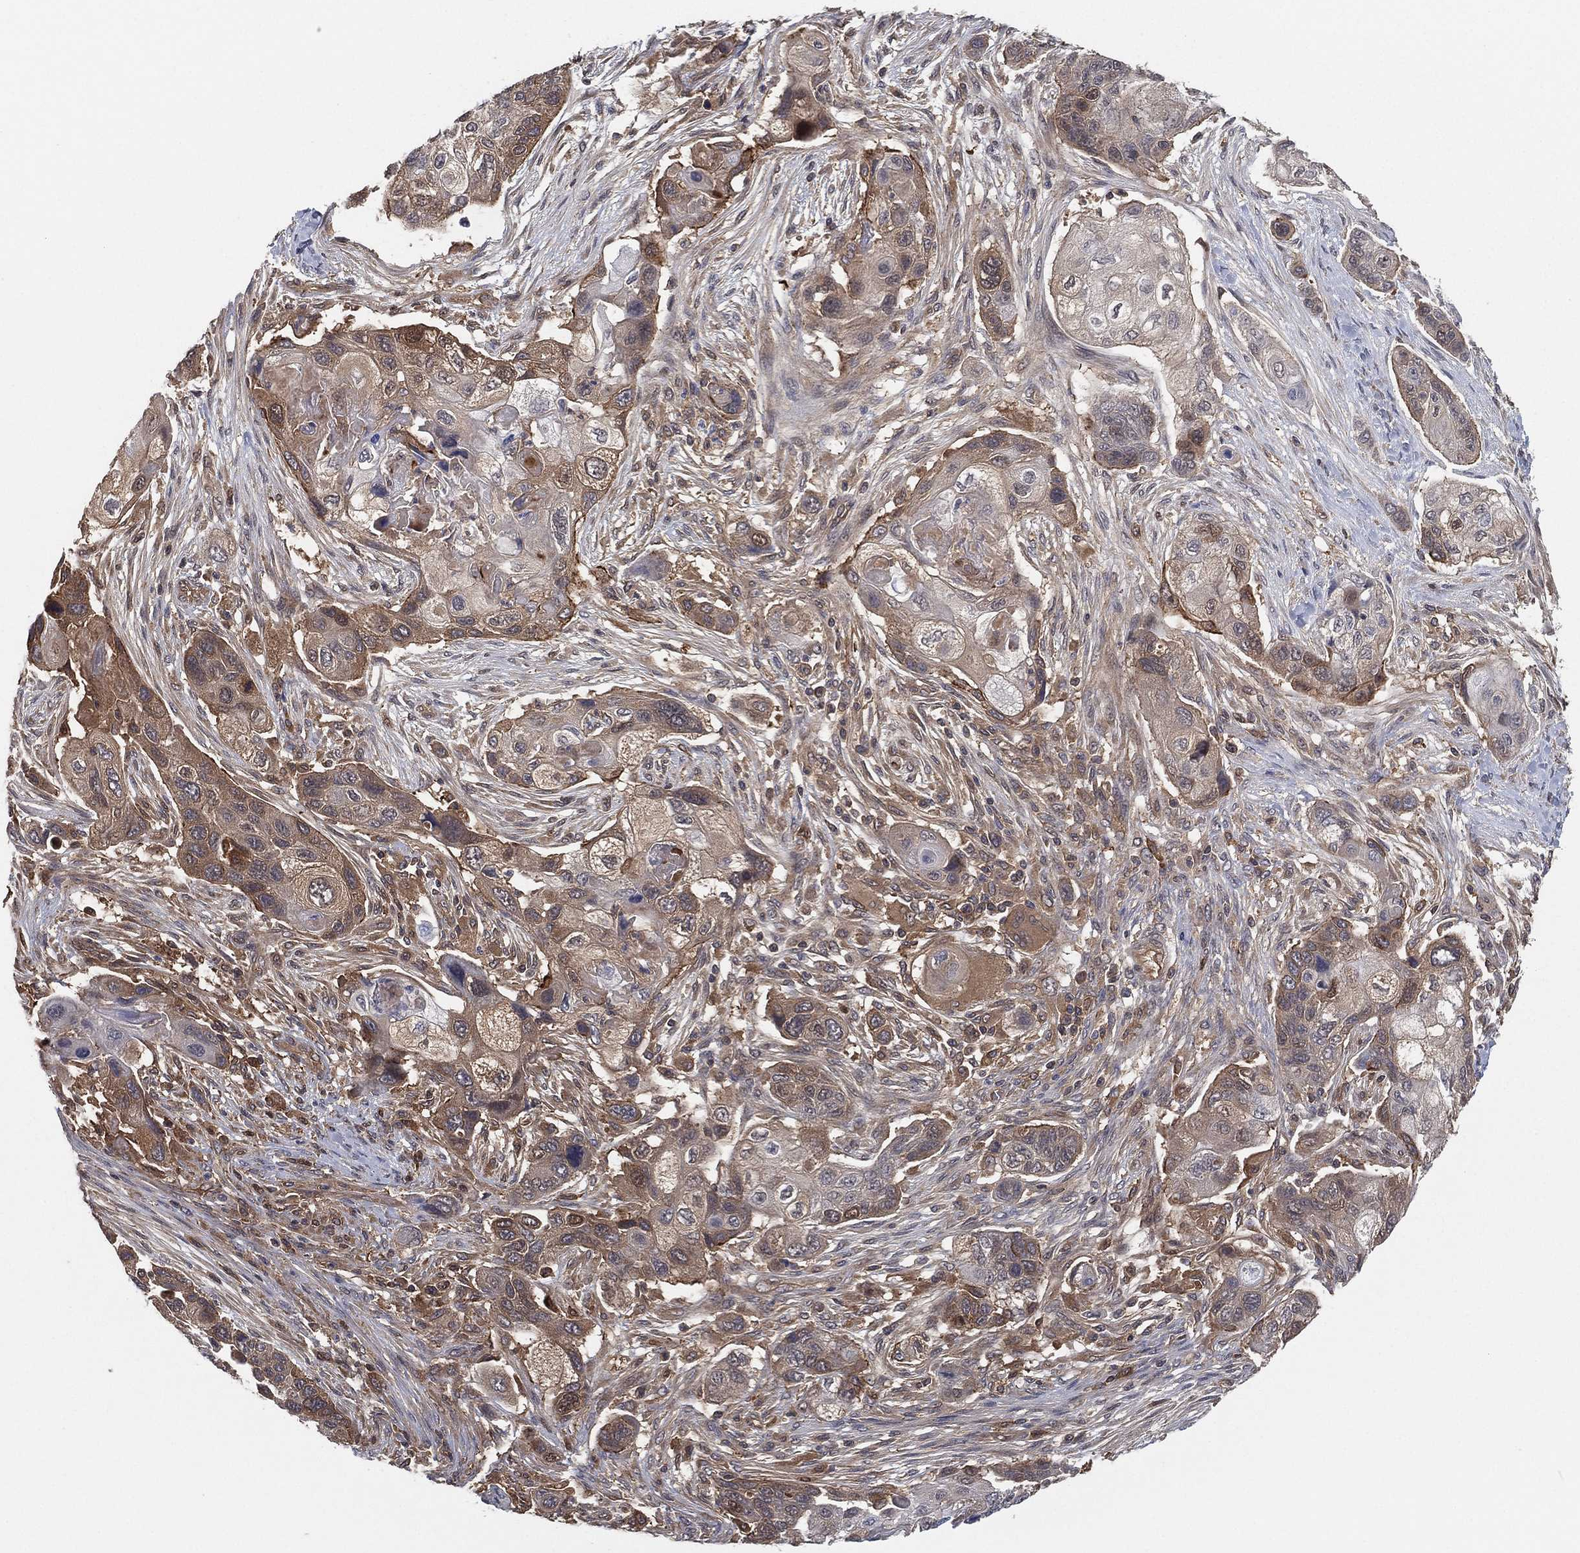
{"staining": {"intensity": "moderate", "quantity": "25%-75%", "location": "cytoplasmic/membranous"}, "tissue": "lung cancer", "cell_type": "Tumor cells", "image_type": "cancer", "snomed": [{"axis": "morphology", "description": "Squamous cell carcinoma, NOS"}, {"axis": "topography", "description": "Lung"}], "caption": "Tumor cells display medium levels of moderate cytoplasmic/membranous expression in approximately 25%-75% of cells in human squamous cell carcinoma (lung). (IHC, brightfield microscopy, high magnification).", "gene": "PSMG4", "patient": {"sex": "male", "age": 69}}